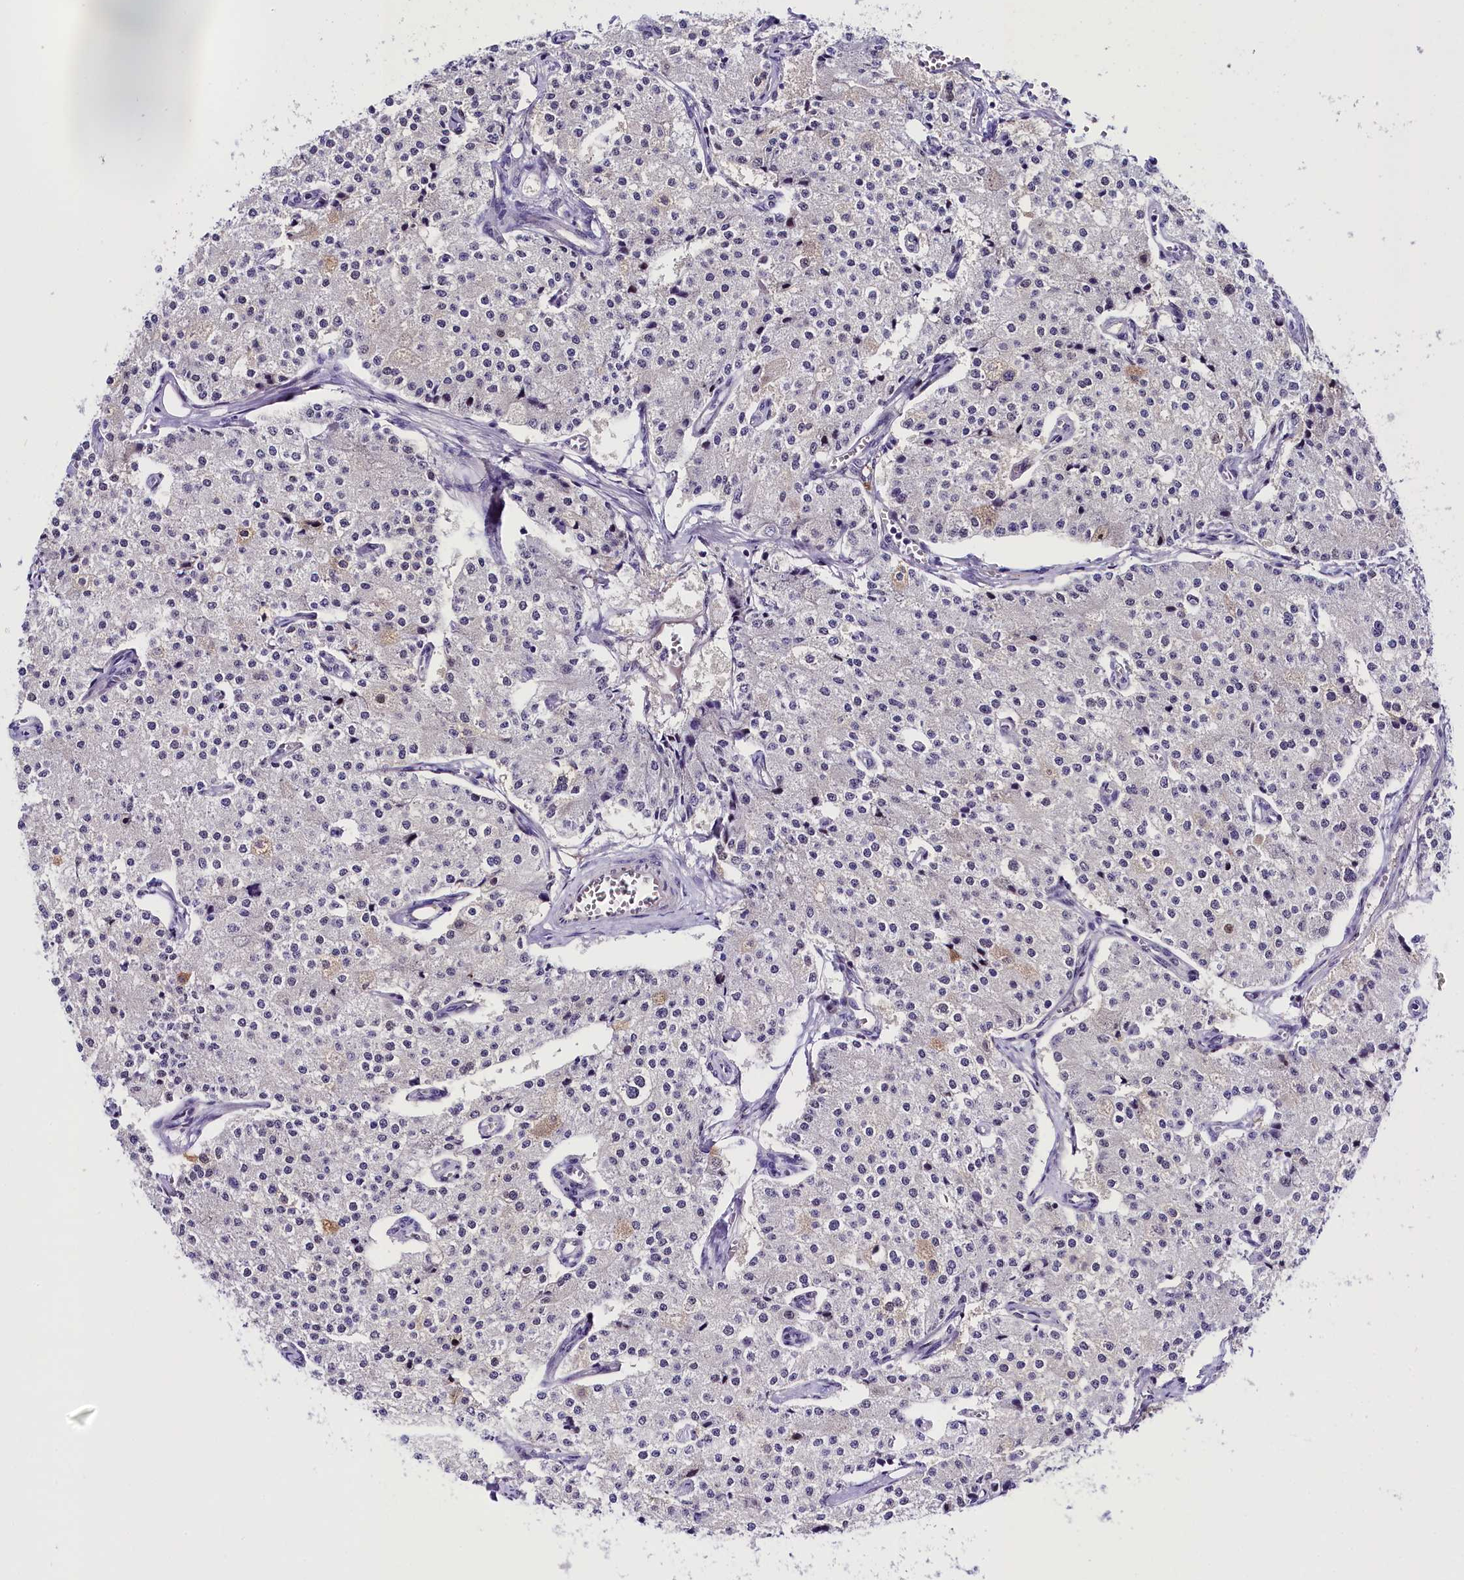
{"staining": {"intensity": "negative", "quantity": "none", "location": "none"}, "tissue": "carcinoid", "cell_type": "Tumor cells", "image_type": "cancer", "snomed": [{"axis": "morphology", "description": "Carcinoid, malignant, NOS"}, {"axis": "topography", "description": "Colon"}], "caption": "Image shows no significant protein positivity in tumor cells of carcinoid. The staining was performed using DAB (3,3'-diaminobenzidine) to visualize the protein expression in brown, while the nuclei were stained in blue with hematoxylin (Magnification: 20x).", "gene": "IQCN", "patient": {"sex": "female", "age": 52}}